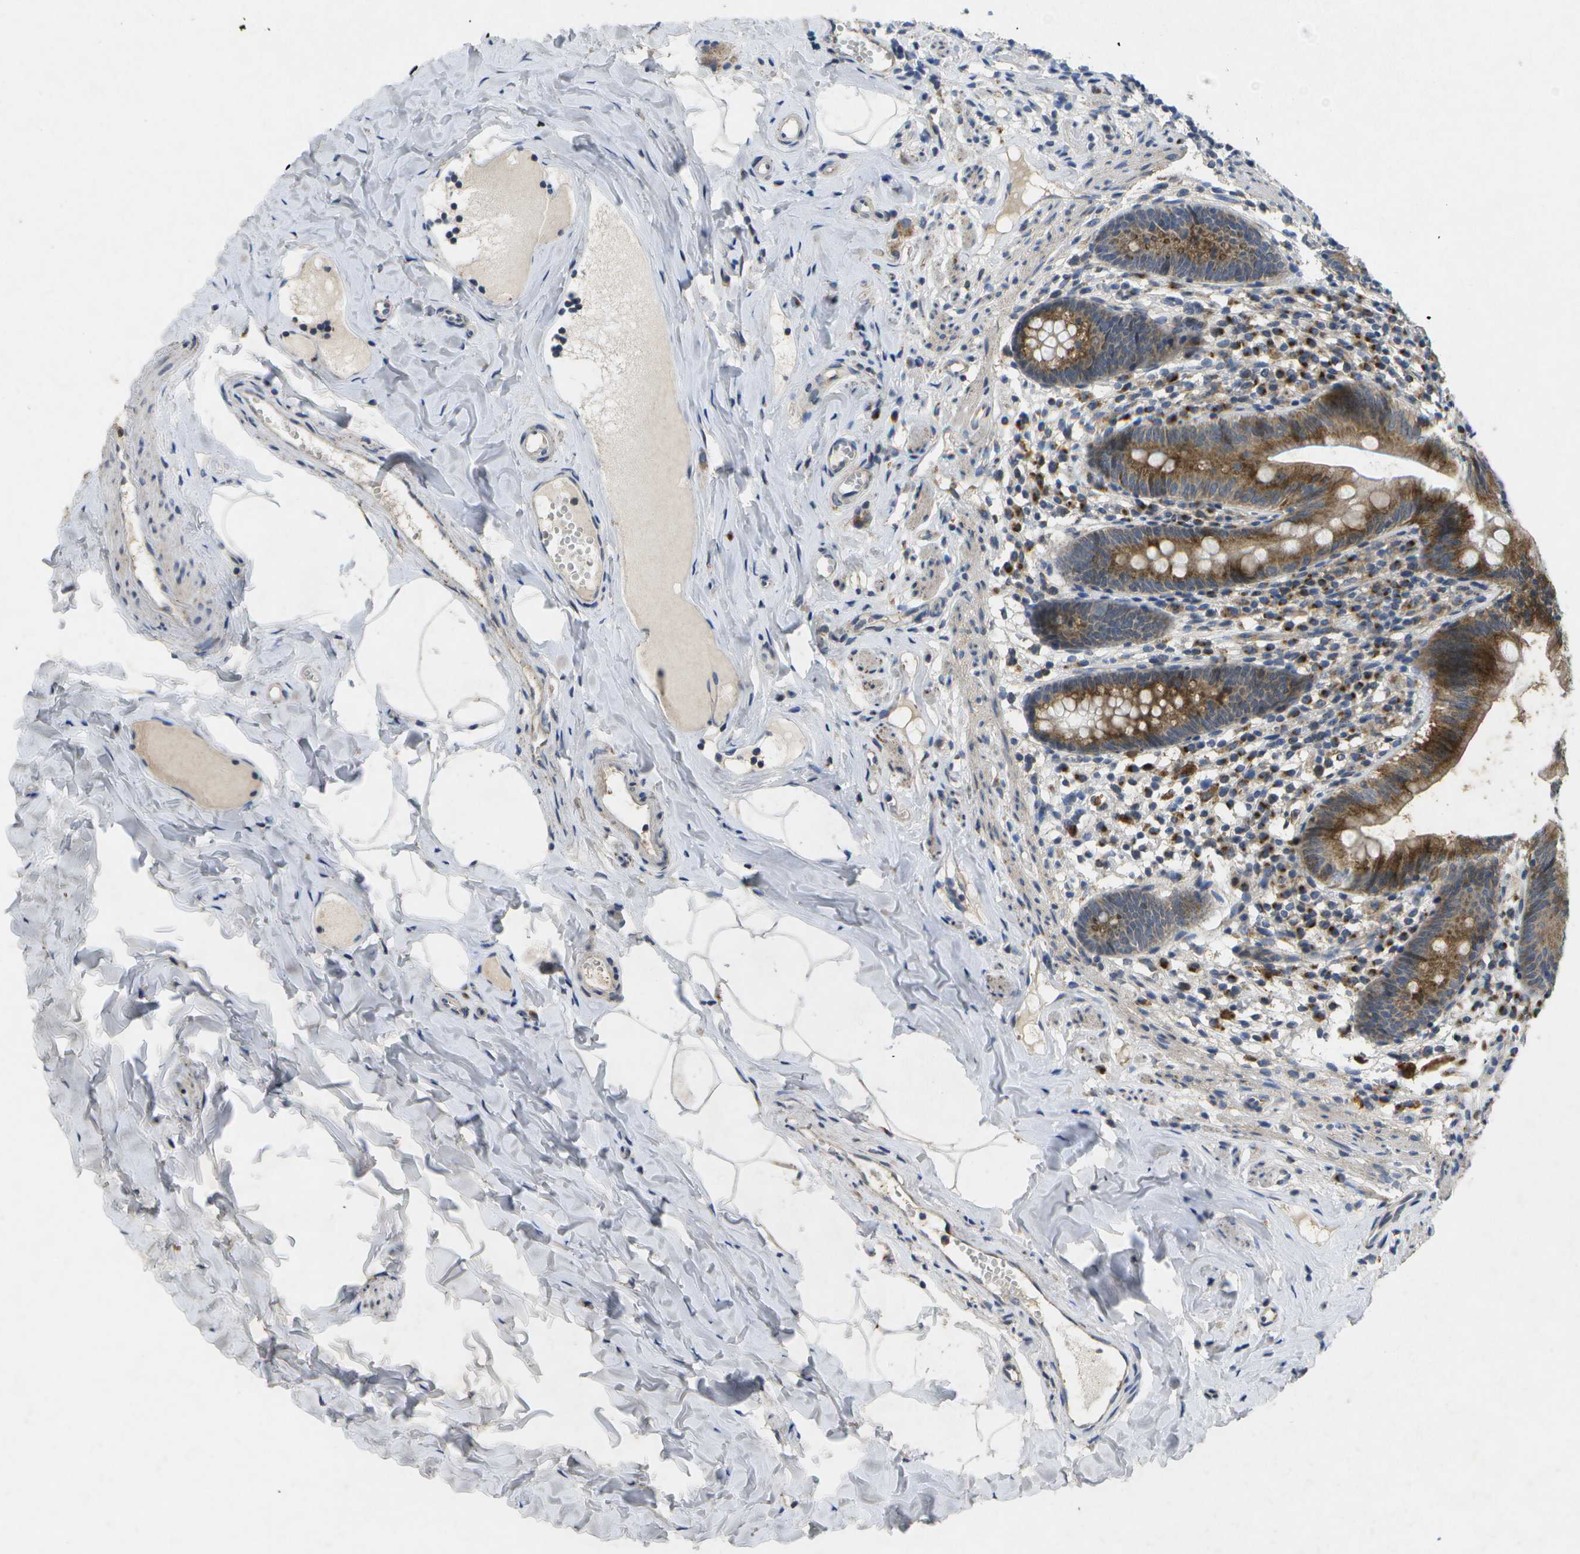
{"staining": {"intensity": "strong", "quantity": ">75%", "location": "cytoplasmic/membranous"}, "tissue": "appendix", "cell_type": "Glandular cells", "image_type": "normal", "snomed": [{"axis": "morphology", "description": "Normal tissue, NOS"}, {"axis": "topography", "description": "Appendix"}], "caption": "Appendix stained with a protein marker shows strong staining in glandular cells.", "gene": "KDELR1", "patient": {"sex": "male", "age": 52}}